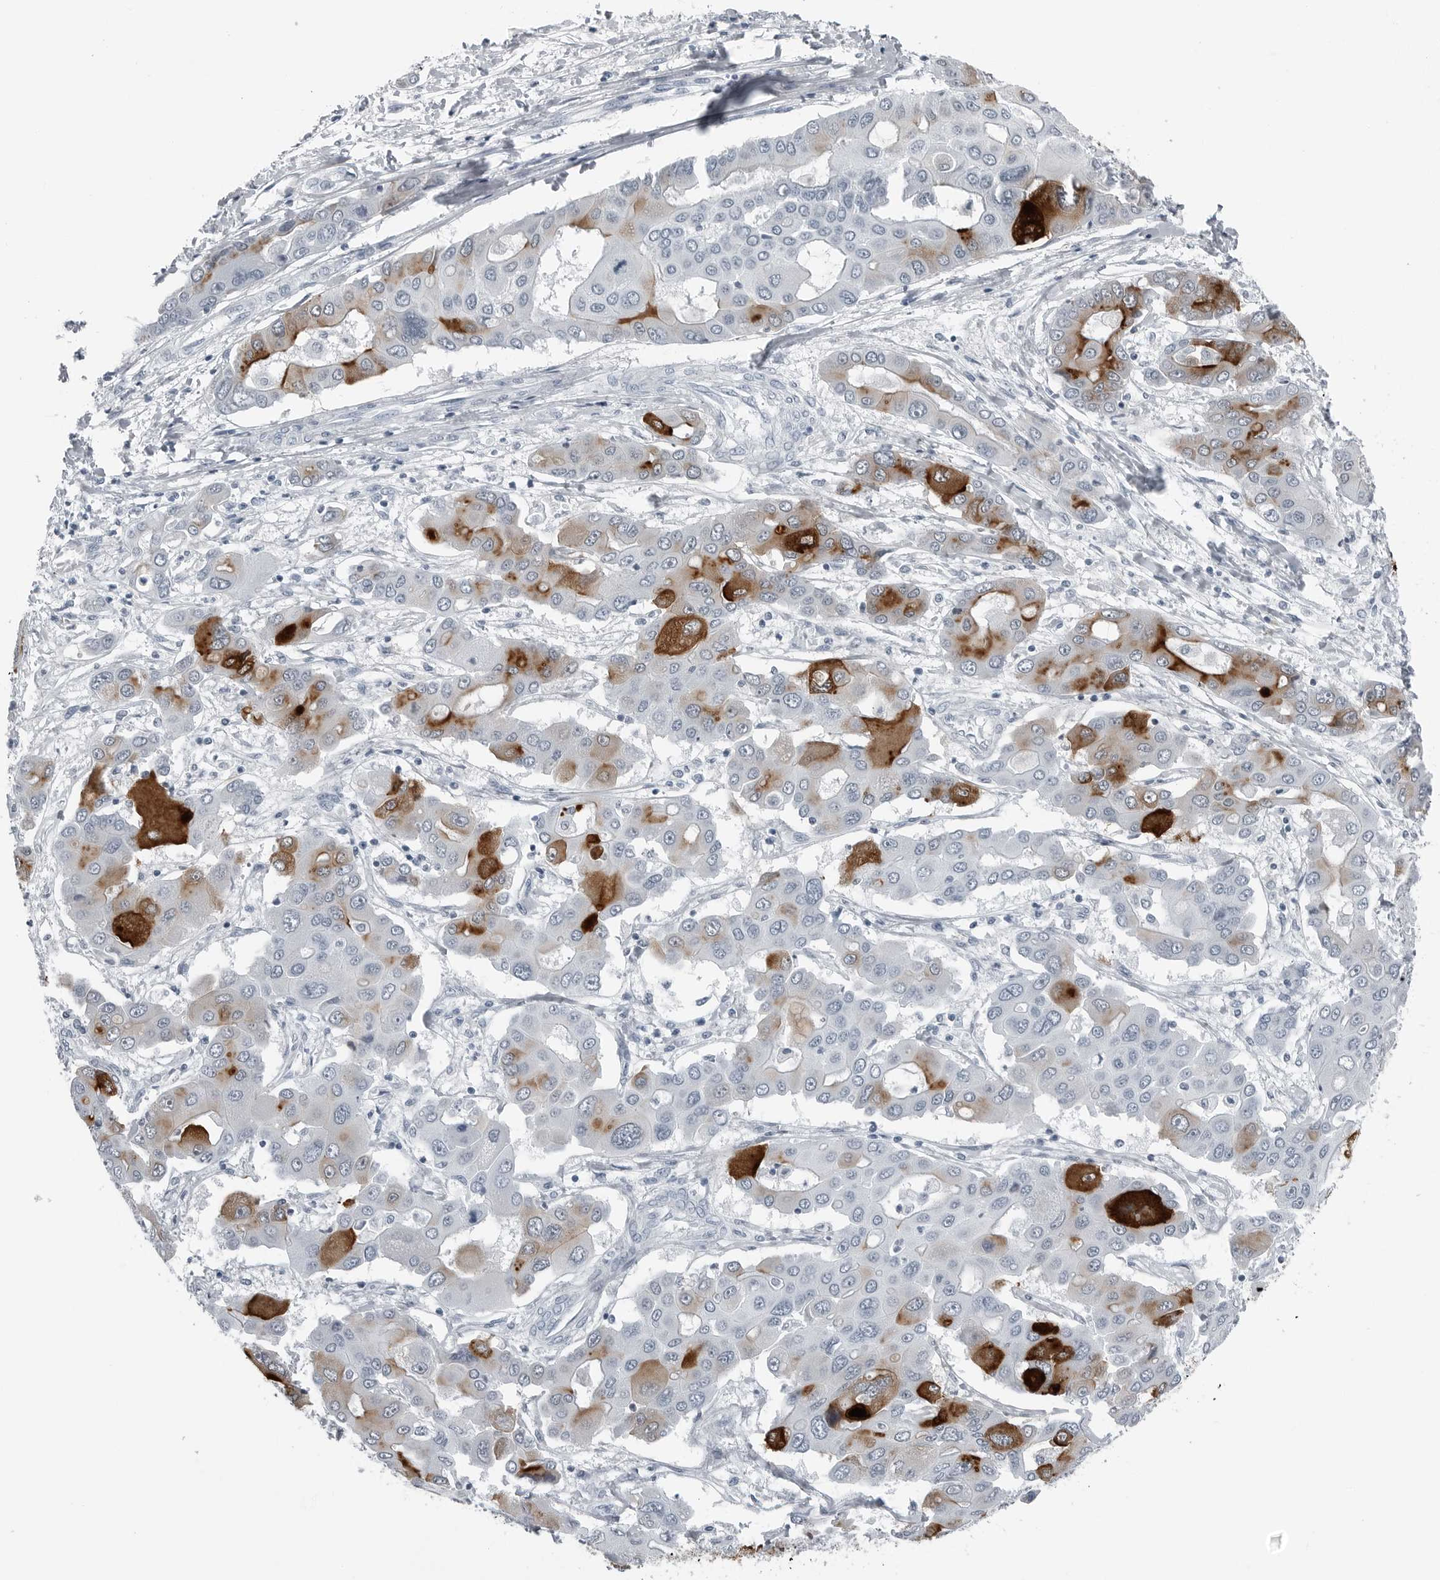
{"staining": {"intensity": "strong", "quantity": "25%-75%", "location": "cytoplasmic/membranous"}, "tissue": "liver cancer", "cell_type": "Tumor cells", "image_type": "cancer", "snomed": [{"axis": "morphology", "description": "Cholangiocarcinoma"}, {"axis": "topography", "description": "Liver"}], "caption": "Liver cancer stained for a protein (brown) demonstrates strong cytoplasmic/membranous positive expression in about 25%-75% of tumor cells.", "gene": "SPINK1", "patient": {"sex": "male", "age": 67}}